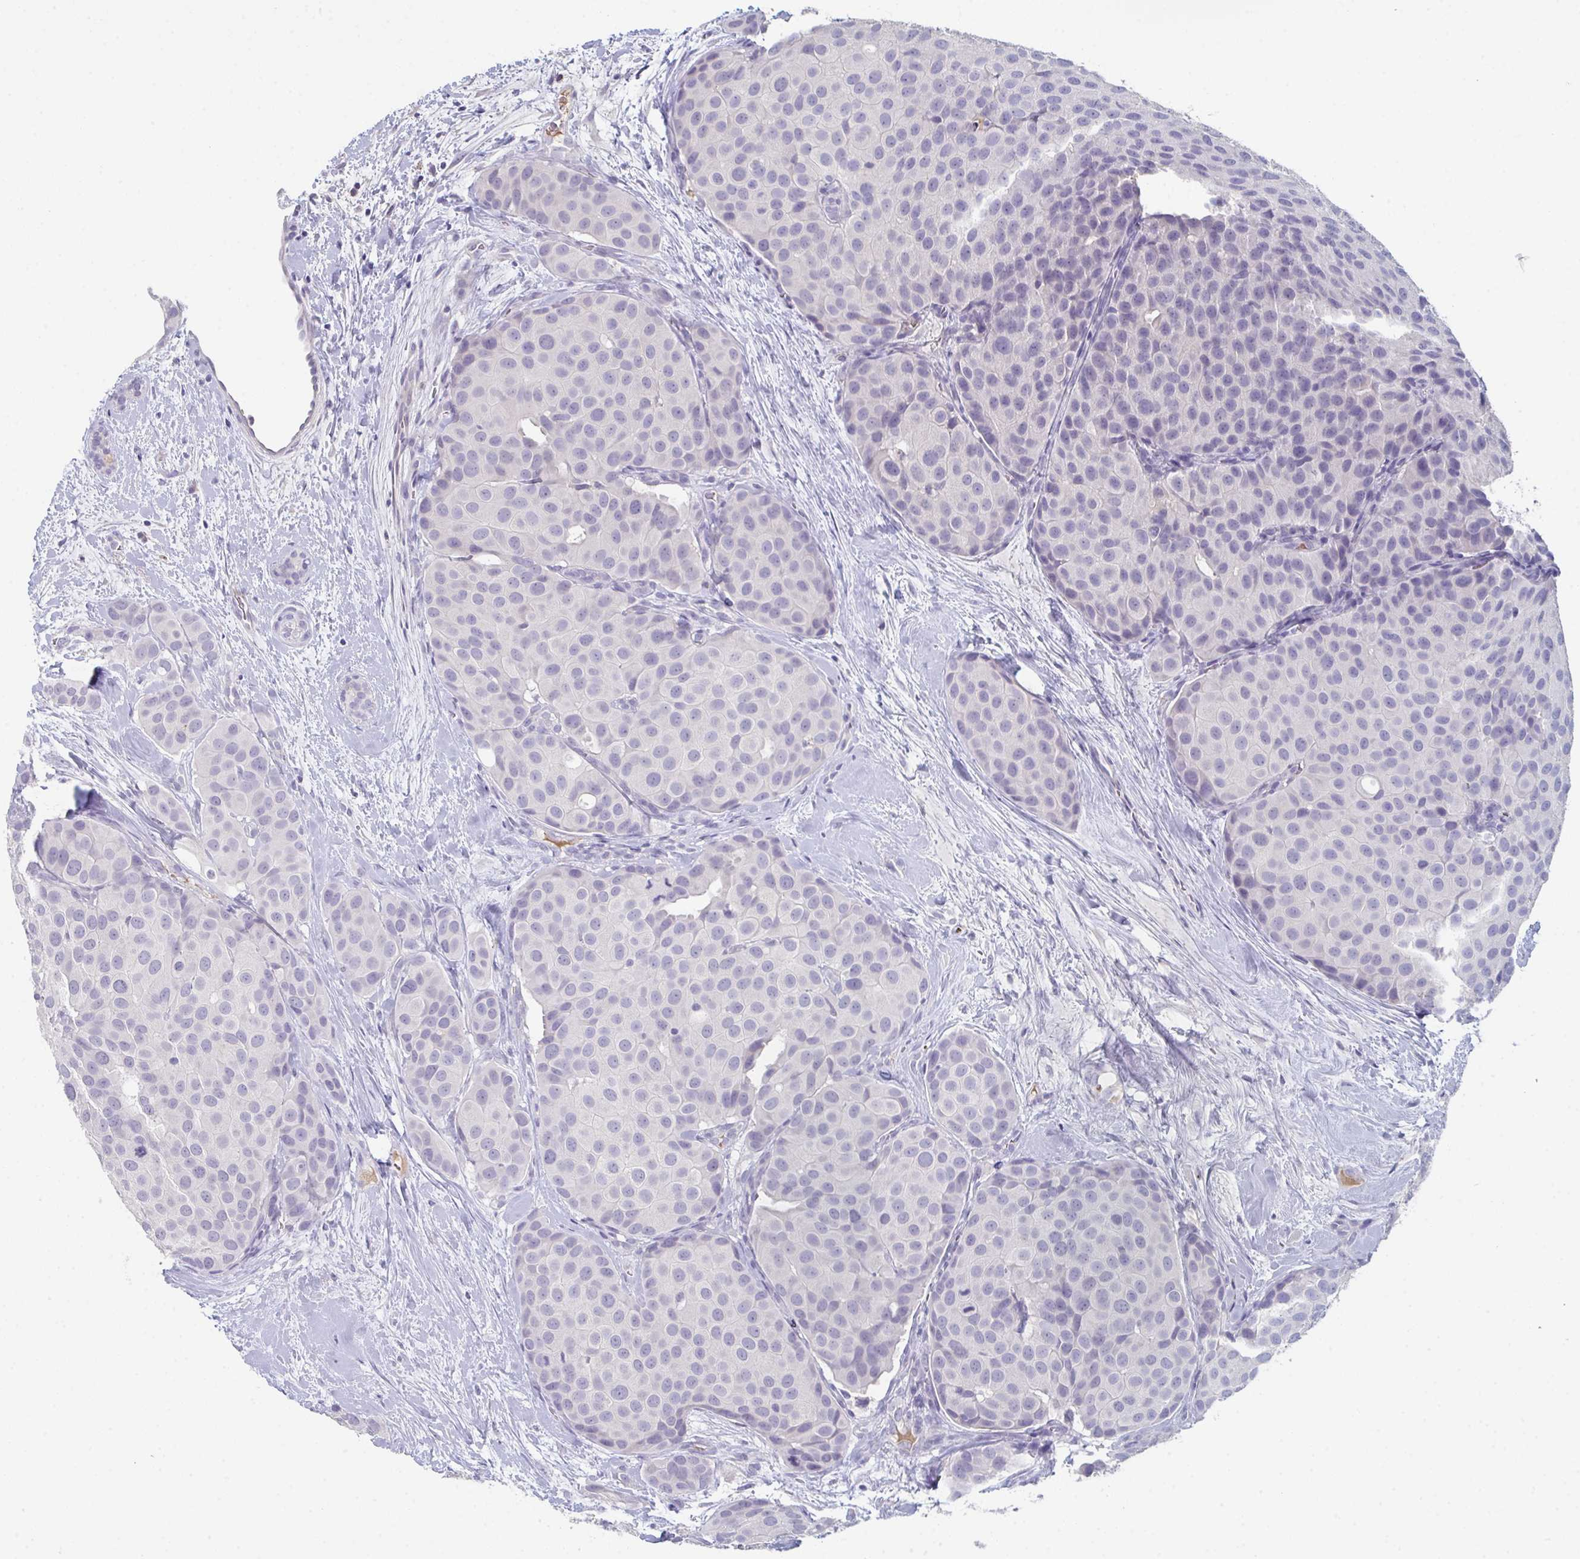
{"staining": {"intensity": "negative", "quantity": "none", "location": "none"}, "tissue": "breast cancer", "cell_type": "Tumor cells", "image_type": "cancer", "snomed": [{"axis": "morphology", "description": "Duct carcinoma"}, {"axis": "topography", "description": "Breast"}], "caption": "Immunohistochemistry (IHC) histopathology image of neoplastic tissue: human breast cancer stained with DAB (3,3'-diaminobenzidine) shows no significant protein staining in tumor cells.", "gene": "ADAM21", "patient": {"sex": "female", "age": 70}}